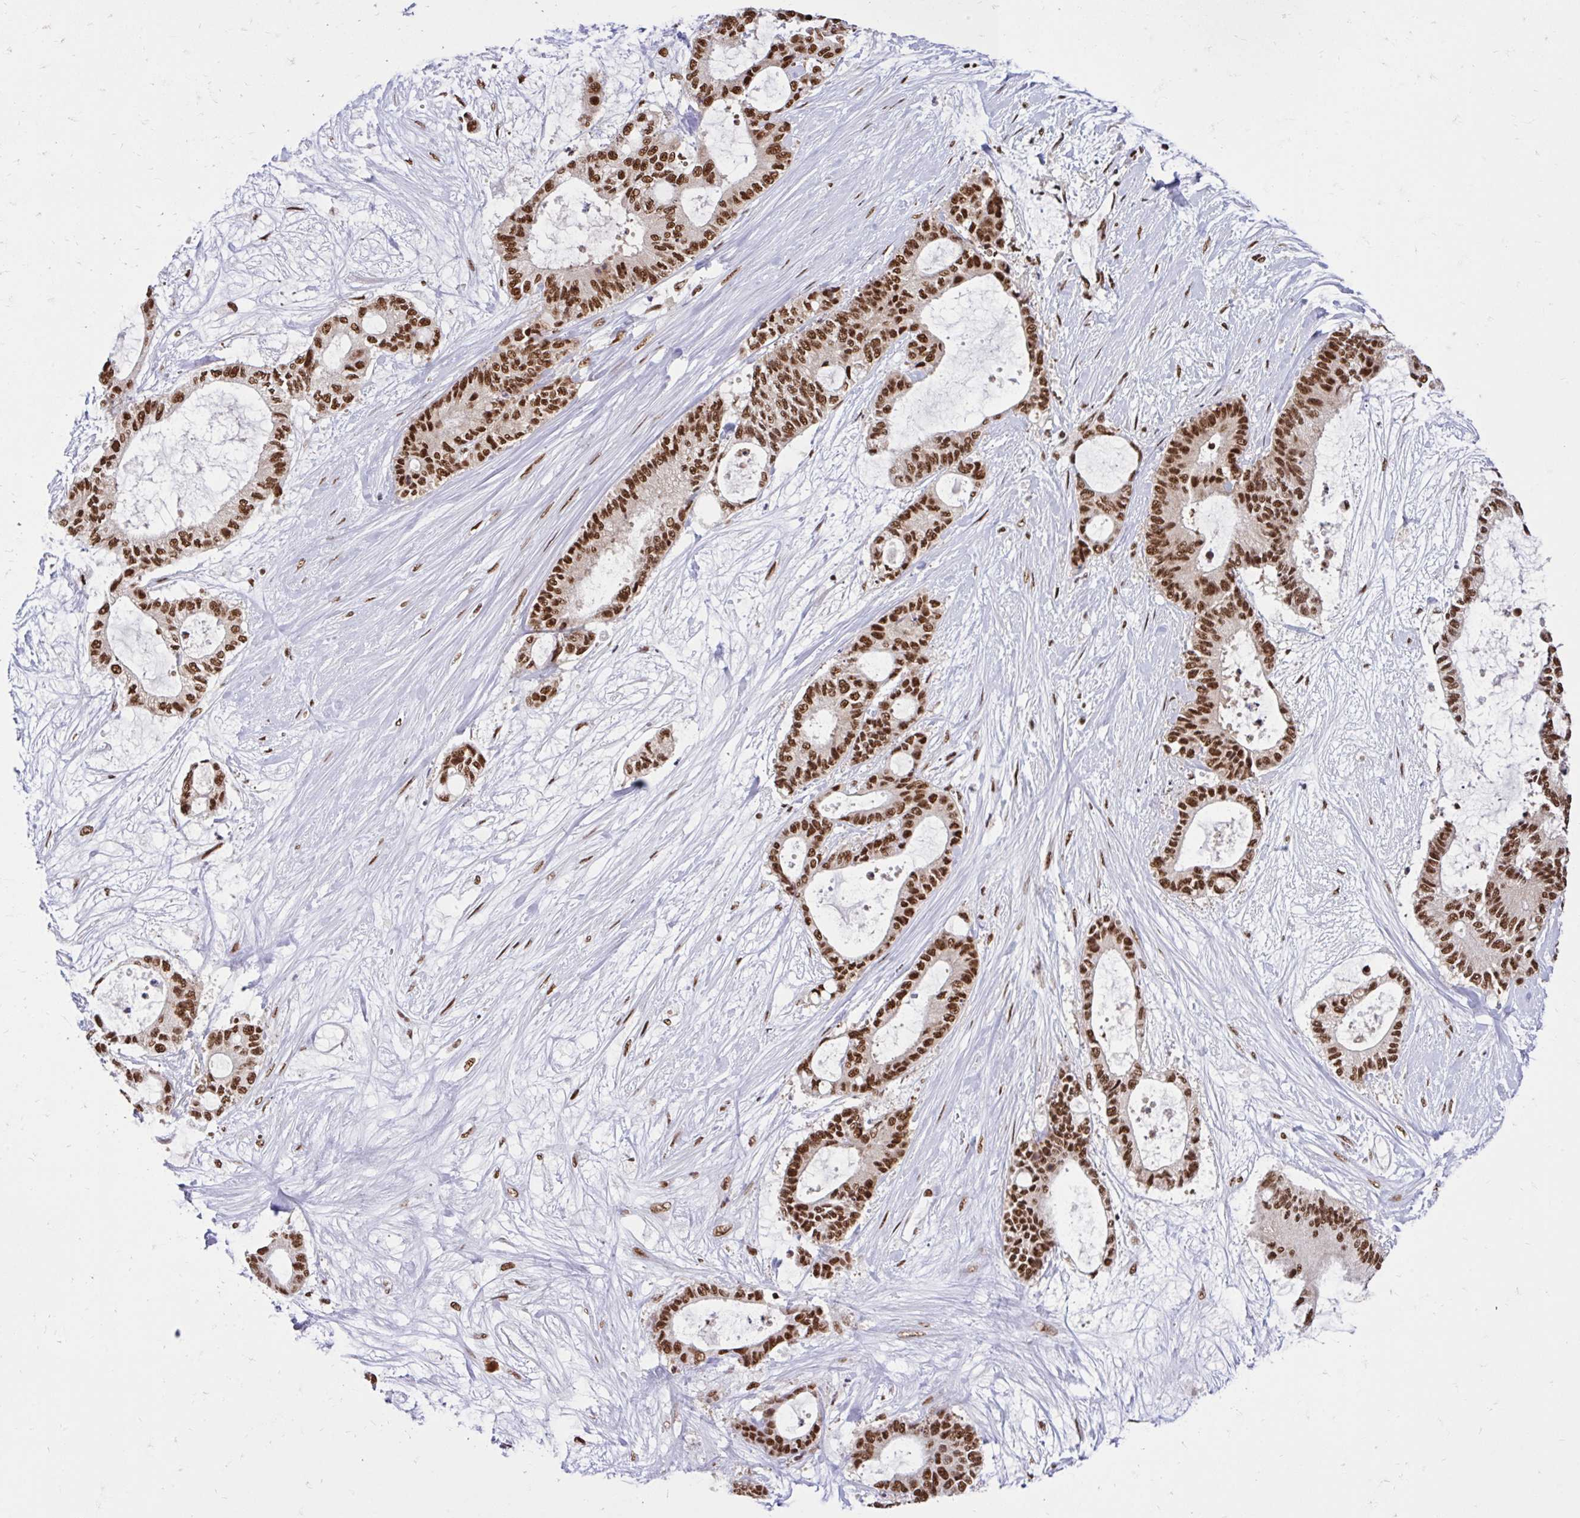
{"staining": {"intensity": "strong", "quantity": ">75%", "location": "nuclear"}, "tissue": "liver cancer", "cell_type": "Tumor cells", "image_type": "cancer", "snomed": [{"axis": "morphology", "description": "Normal tissue, NOS"}, {"axis": "morphology", "description": "Cholangiocarcinoma"}, {"axis": "topography", "description": "Liver"}, {"axis": "topography", "description": "Peripheral nerve tissue"}], "caption": "DAB immunohistochemical staining of liver cholangiocarcinoma demonstrates strong nuclear protein staining in about >75% of tumor cells.", "gene": "ABCA9", "patient": {"sex": "female", "age": 73}}